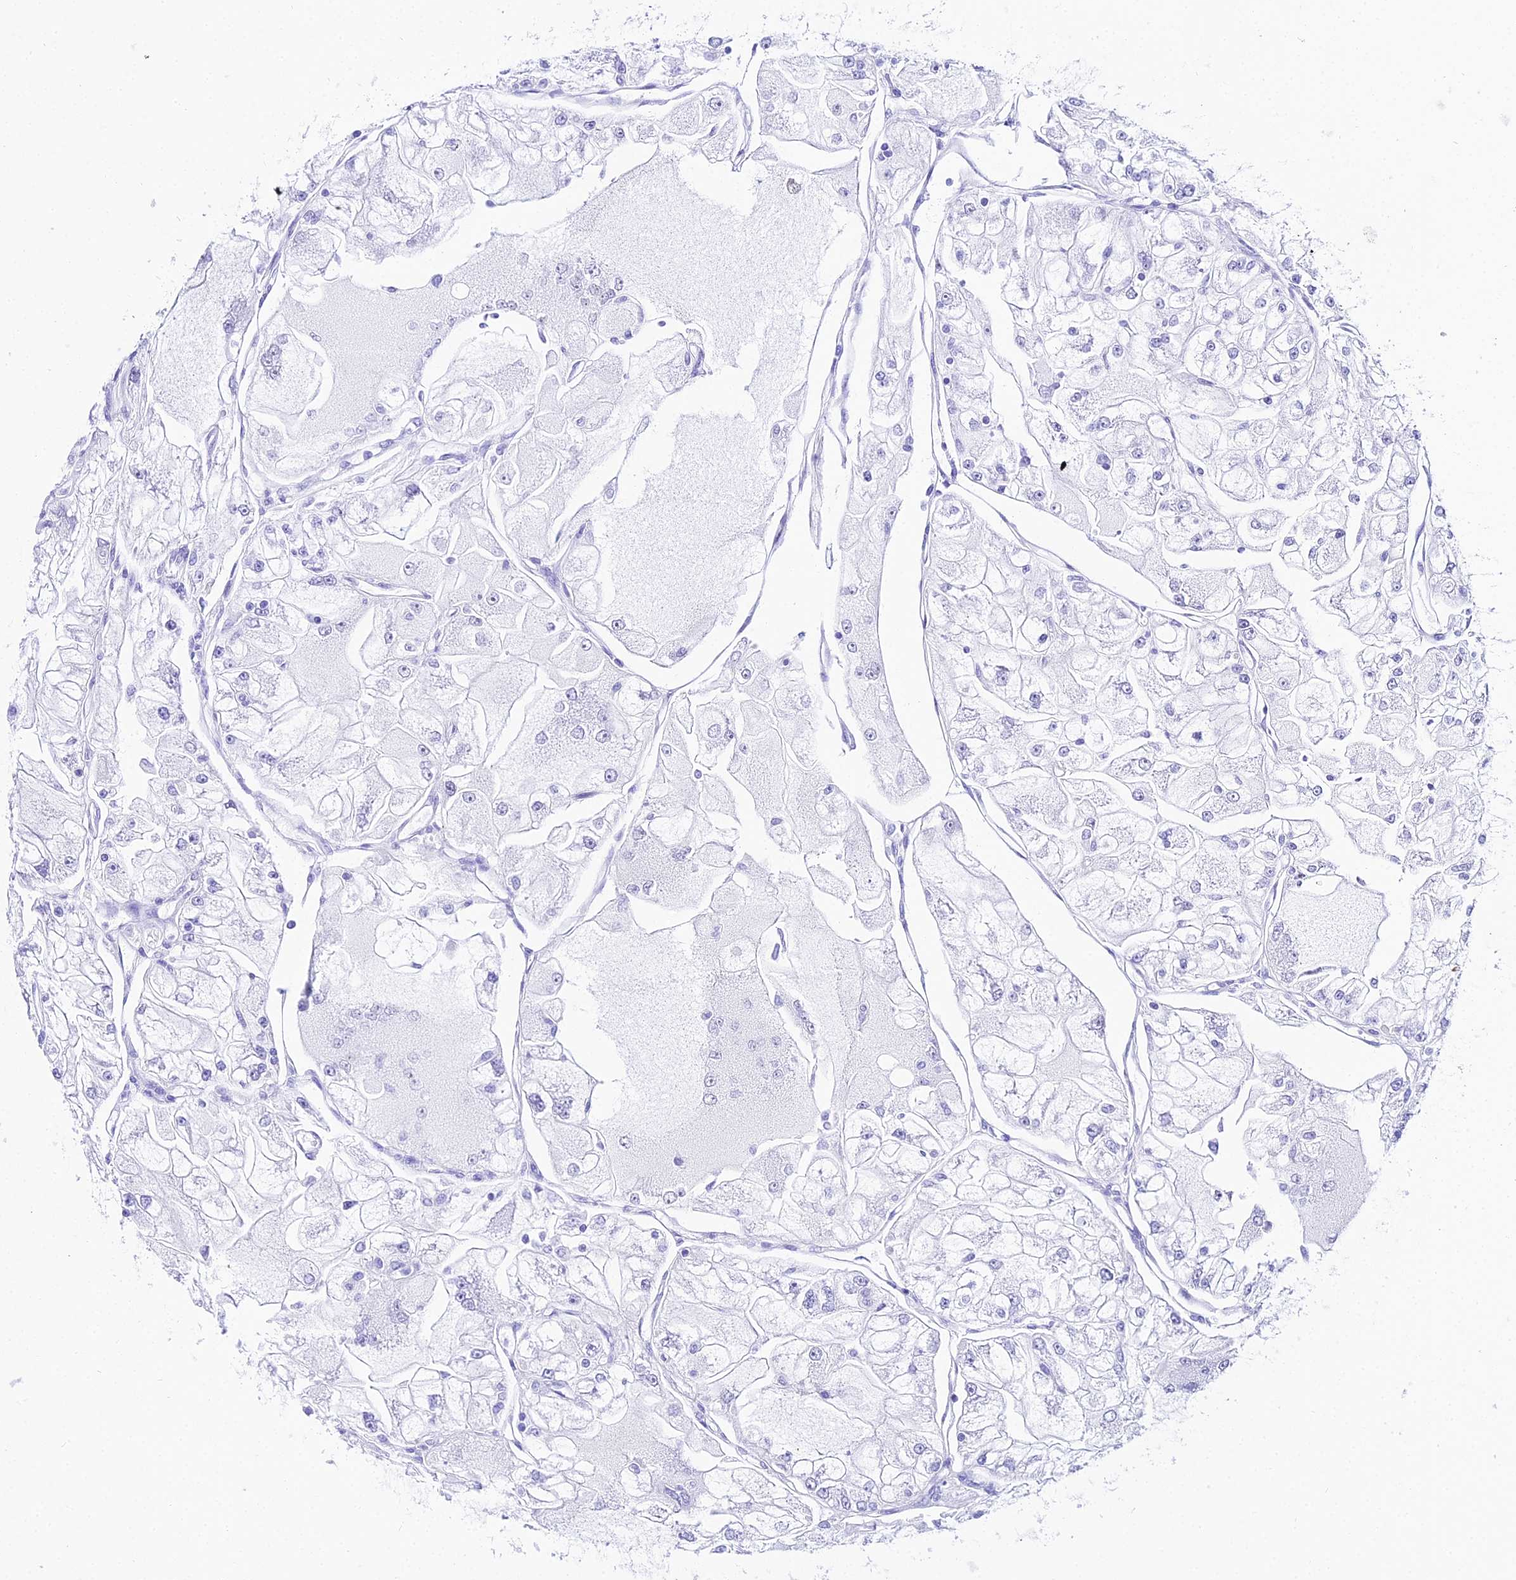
{"staining": {"intensity": "negative", "quantity": "none", "location": "none"}, "tissue": "renal cancer", "cell_type": "Tumor cells", "image_type": "cancer", "snomed": [{"axis": "morphology", "description": "Adenocarcinoma, NOS"}, {"axis": "topography", "description": "Kidney"}], "caption": "Immunohistochemical staining of renal cancer (adenocarcinoma) shows no significant staining in tumor cells. (Immunohistochemistry (ihc), brightfield microscopy, high magnification).", "gene": "TRMT44", "patient": {"sex": "female", "age": 72}}